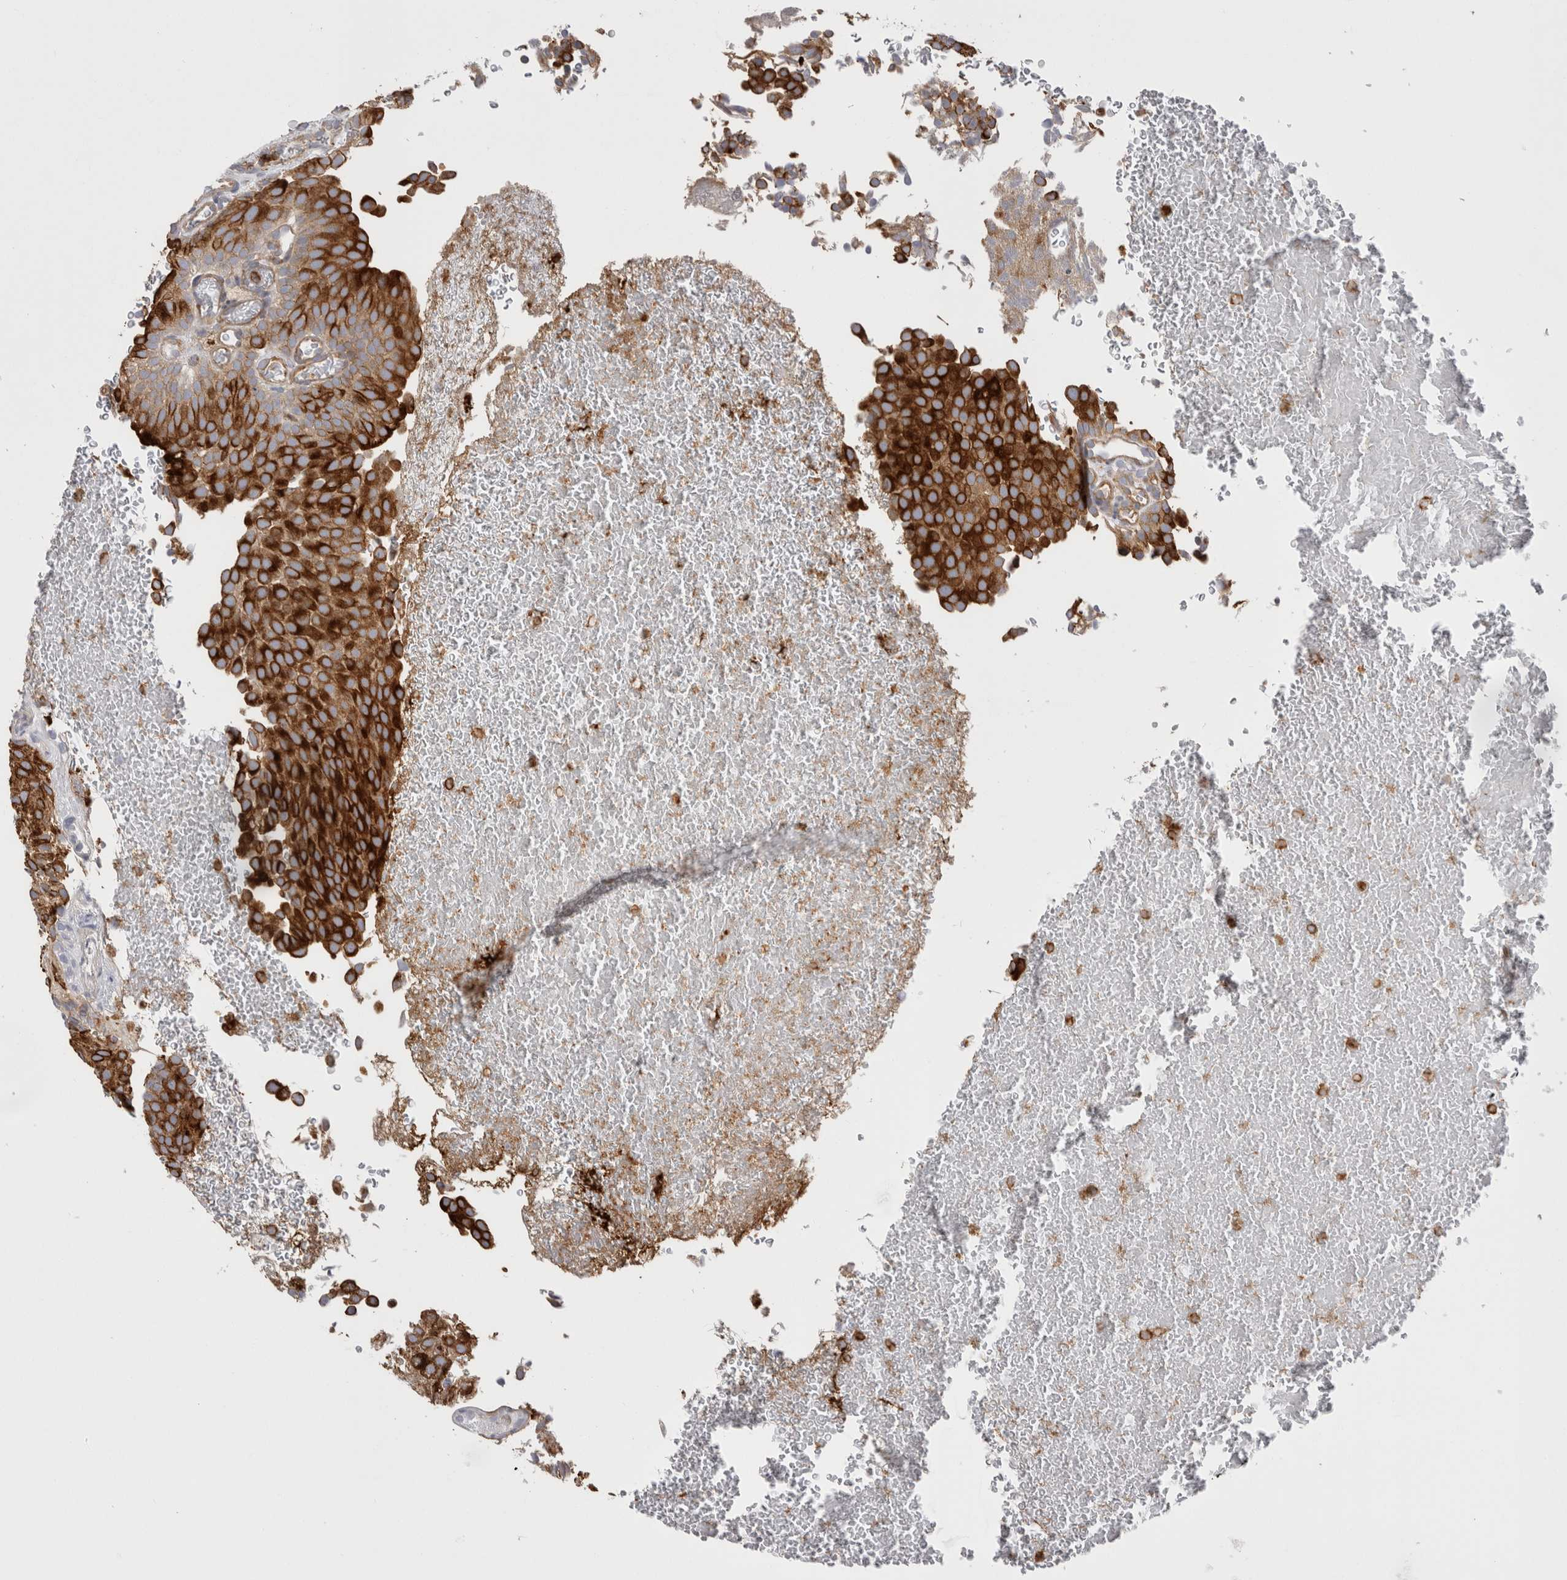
{"staining": {"intensity": "strong", "quantity": ">75%", "location": "cytoplasmic/membranous"}, "tissue": "urothelial cancer", "cell_type": "Tumor cells", "image_type": "cancer", "snomed": [{"axis": "morphology", "description": "Urothelial carcinoma, Low grade"}, {"axis": "topography", "description": "Urinary bladder"}], "caption": "A micrograph showing strong cytoplasmic/membranous positivity in about >75% of tumor cells in urothelial cancer, as visualized by brown immunohistochemical staining.", "gene": "RAB11FIP1", "patient": {"sex": "male", "age": 78}}